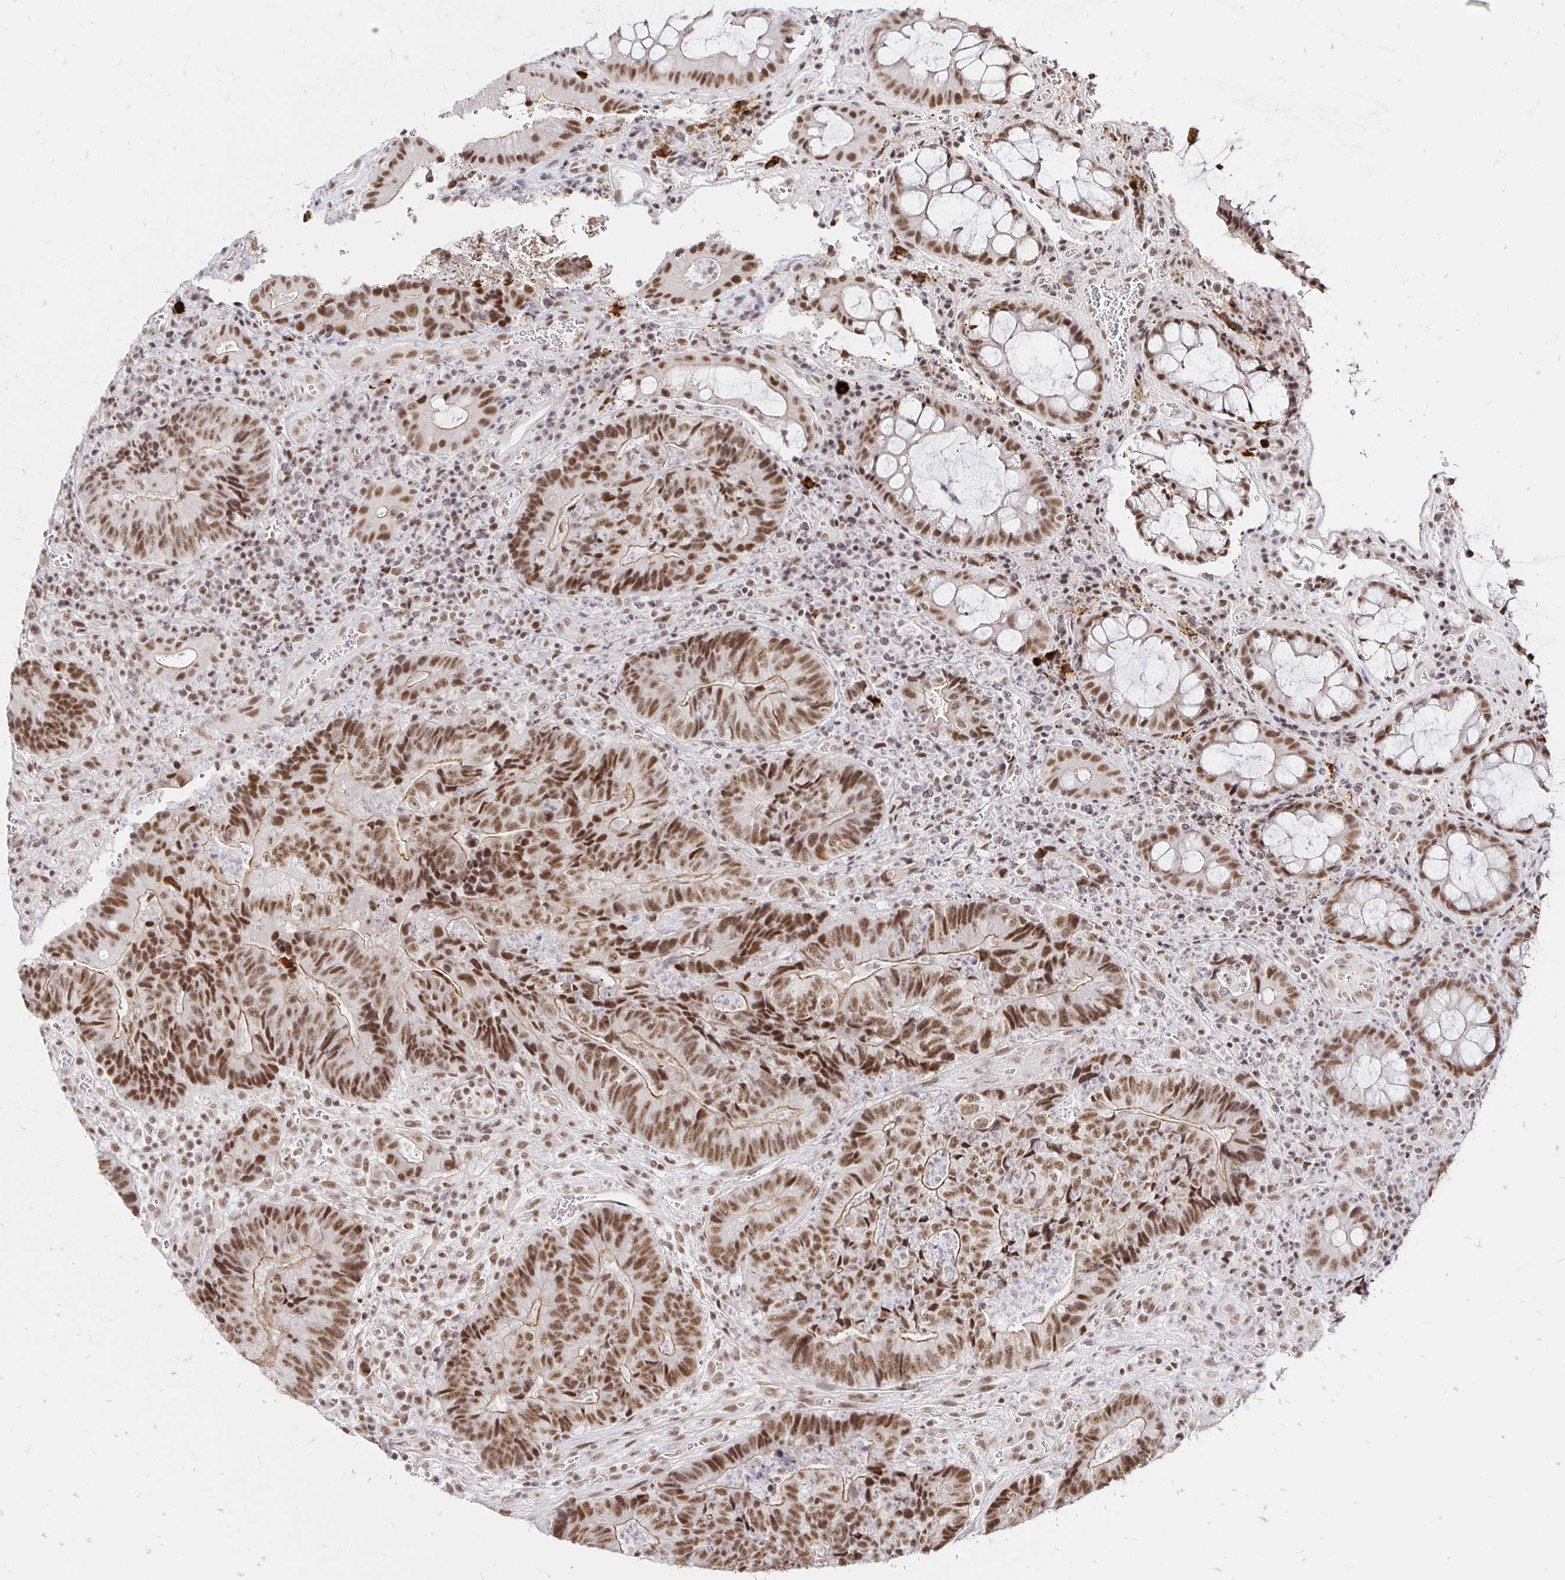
{"staining": {"intensity": "moderate", "quantity": ">75%", "location": "nuclear"}, "tissue": "colorectal cancer", "cell_type": "Tumor cells", "image_type": "cancer", "snomed": [{"axis": "morphology", "description": "Normal tissue, NOS"}, {"axis": "morphology", "description": "Adenocarcinoma, NOS"}, {"axis": "topography", "description": "Colon"}], "caption": "Immunohistochemistry (IHC) of colorectal adenocarcinoma exhibits medium levels of moderate nuclear positivity in about >75% of tumor cells.", "gene": "SIN3A", "patient": {"sex": "female", "age": 48}}